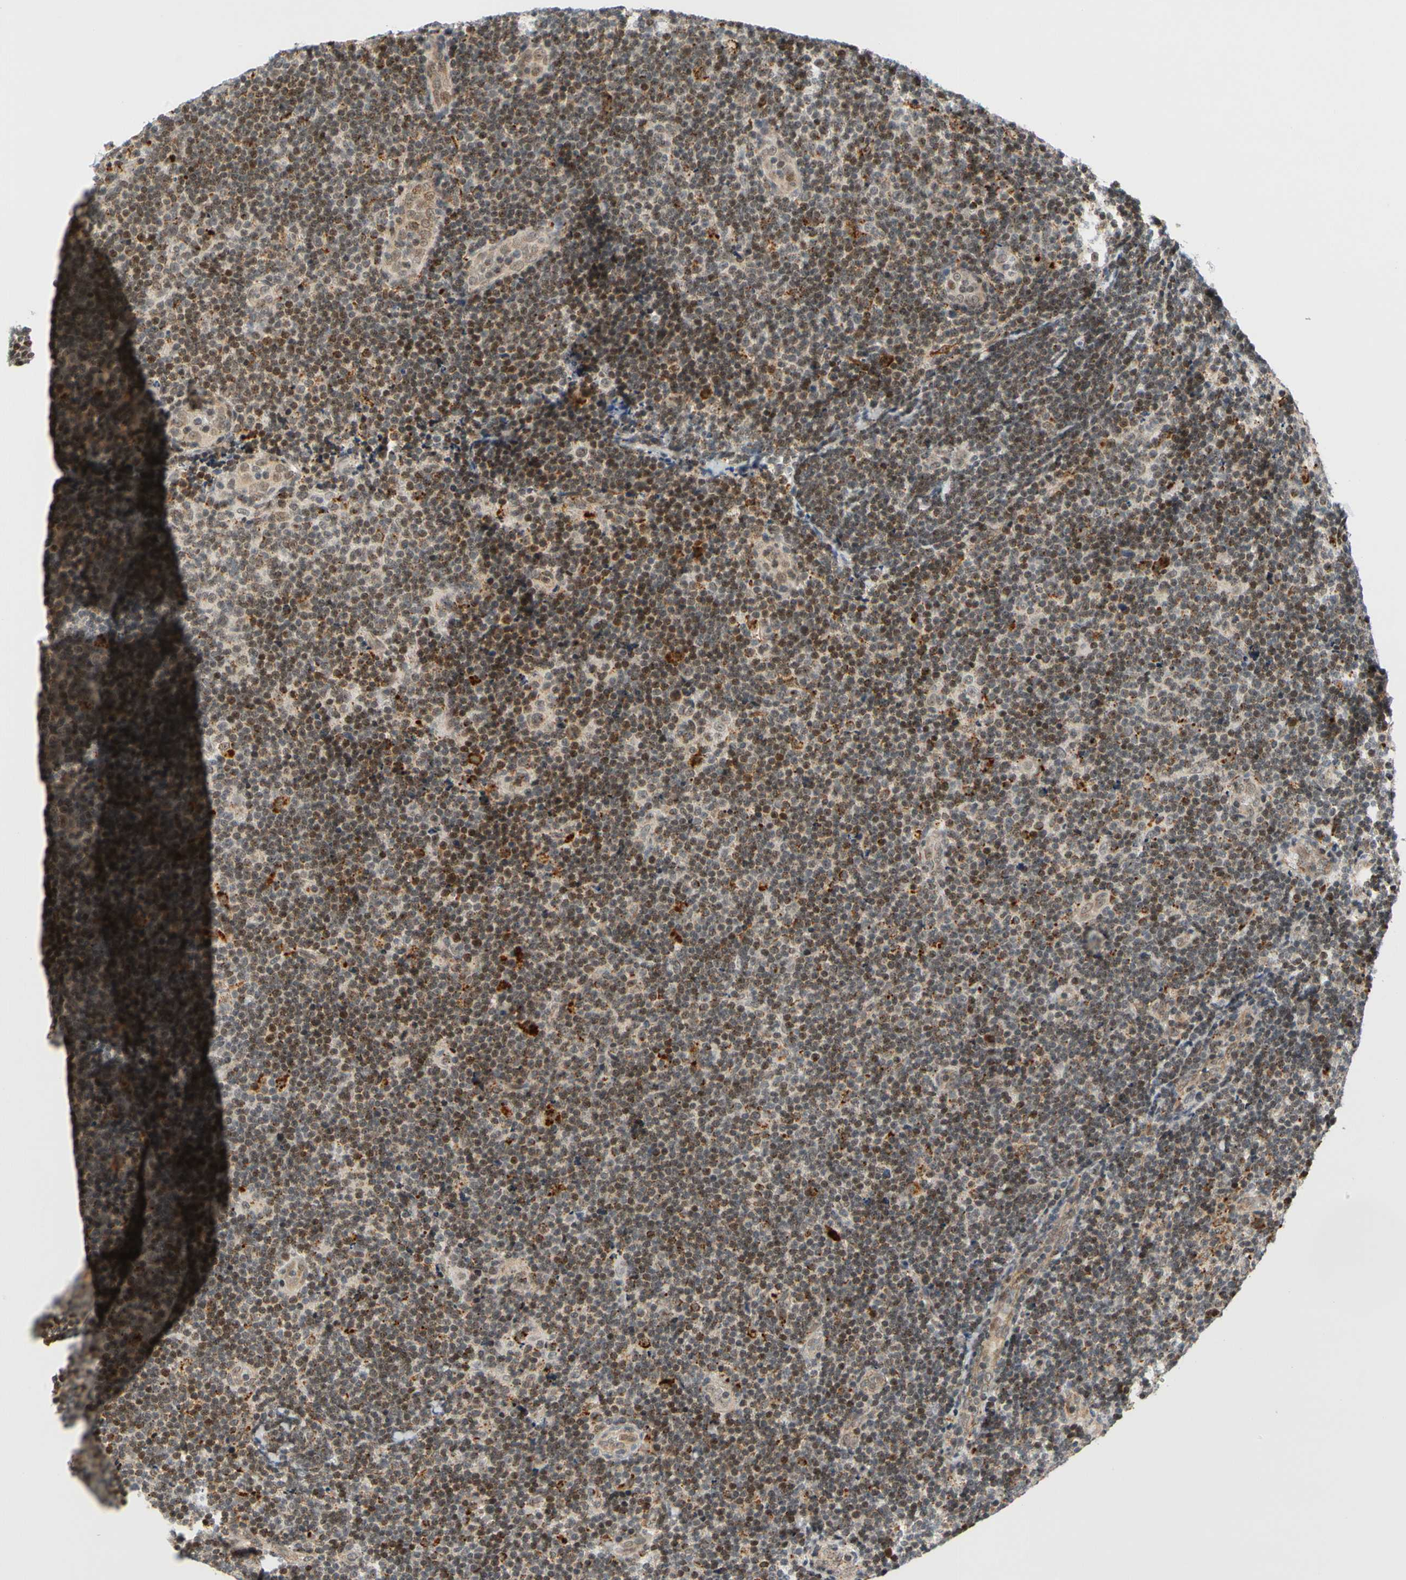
{"staining": {"intensity": "moderate", "quantity": "<25%", "location": "cytoplasmic/membranous,nuclear"}, "tissue": "lymphoma", "cell_type": "Tumor cells", "image_type": "cancer", "snomed": [{"axis": "morphology", "description": "Malignant lymphoma, non-Hodgkin's type, Low grade"}, {"axis": "topography", "description": "Lymph node"}], "caption": "High-power microscopy captured an IHC photomicrograph of lymphoma, revealing moderate cytoplasmic/membranous and nuclear positivity in approximately <25% of tumor cells.", "gene": "CDK7", "patient": {"sex": "male", "age": 83}}